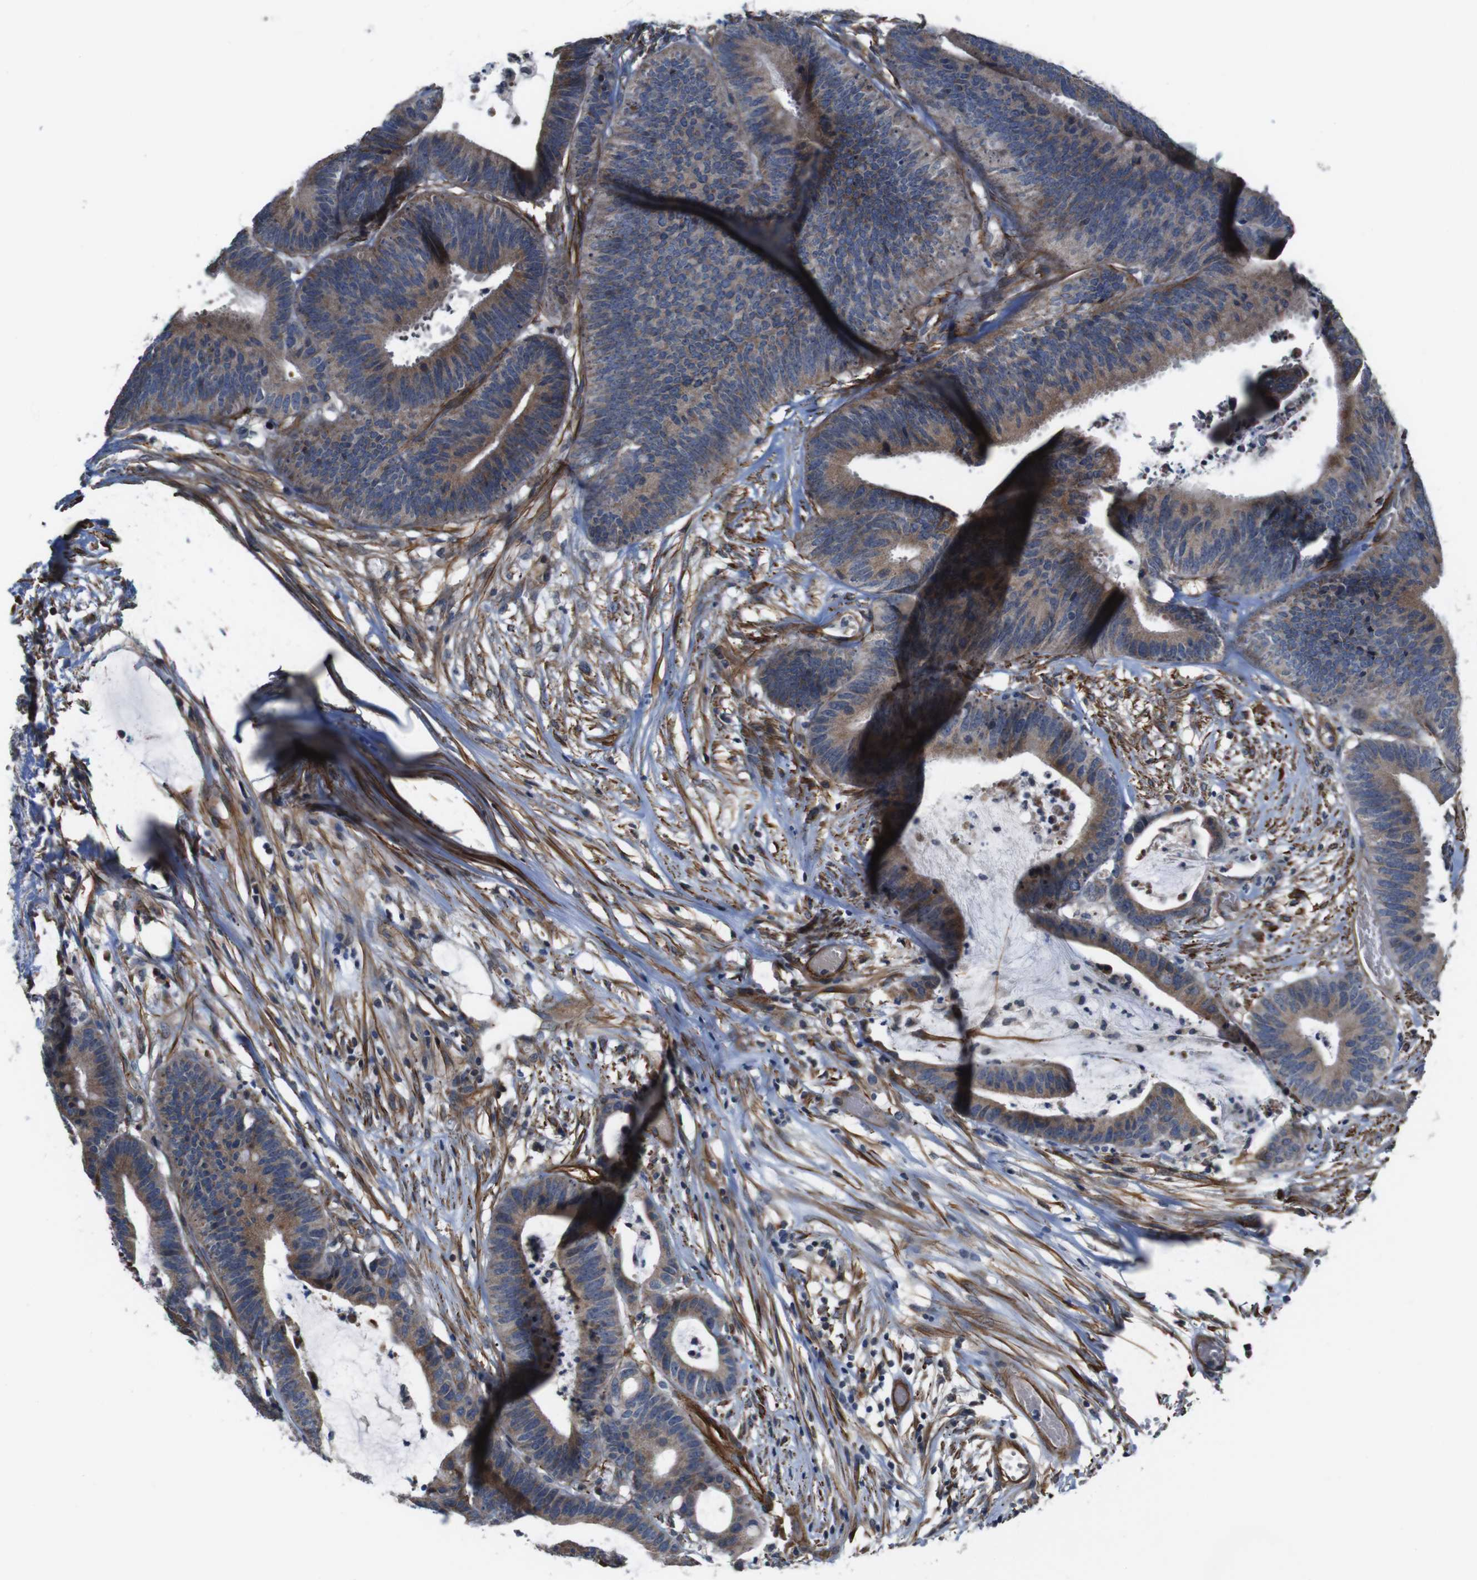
{"staining": {"intensity": "weak", "quantity": ">75%", "location": "cytoplasmic/membranous"}, "tissue": "colorectal cancer", "cell_type": "Tumor cells", "image_type": "cancer", "snomed": [{"axis": "morphology", "description": "Adenocarcinoma, NOS"}, {"axis": "topography", "description": "Rectum"}], "caption": "Weak cytoplasmic/membranous protein expression is appreciated in about >75% of tumor cells in colorectal adenocarcinoma. (brown staining indicates protein expression, while blue staining denotes nuclei).", "gene": "GGT7", "patient": {"sex": "female", "age": 66}}